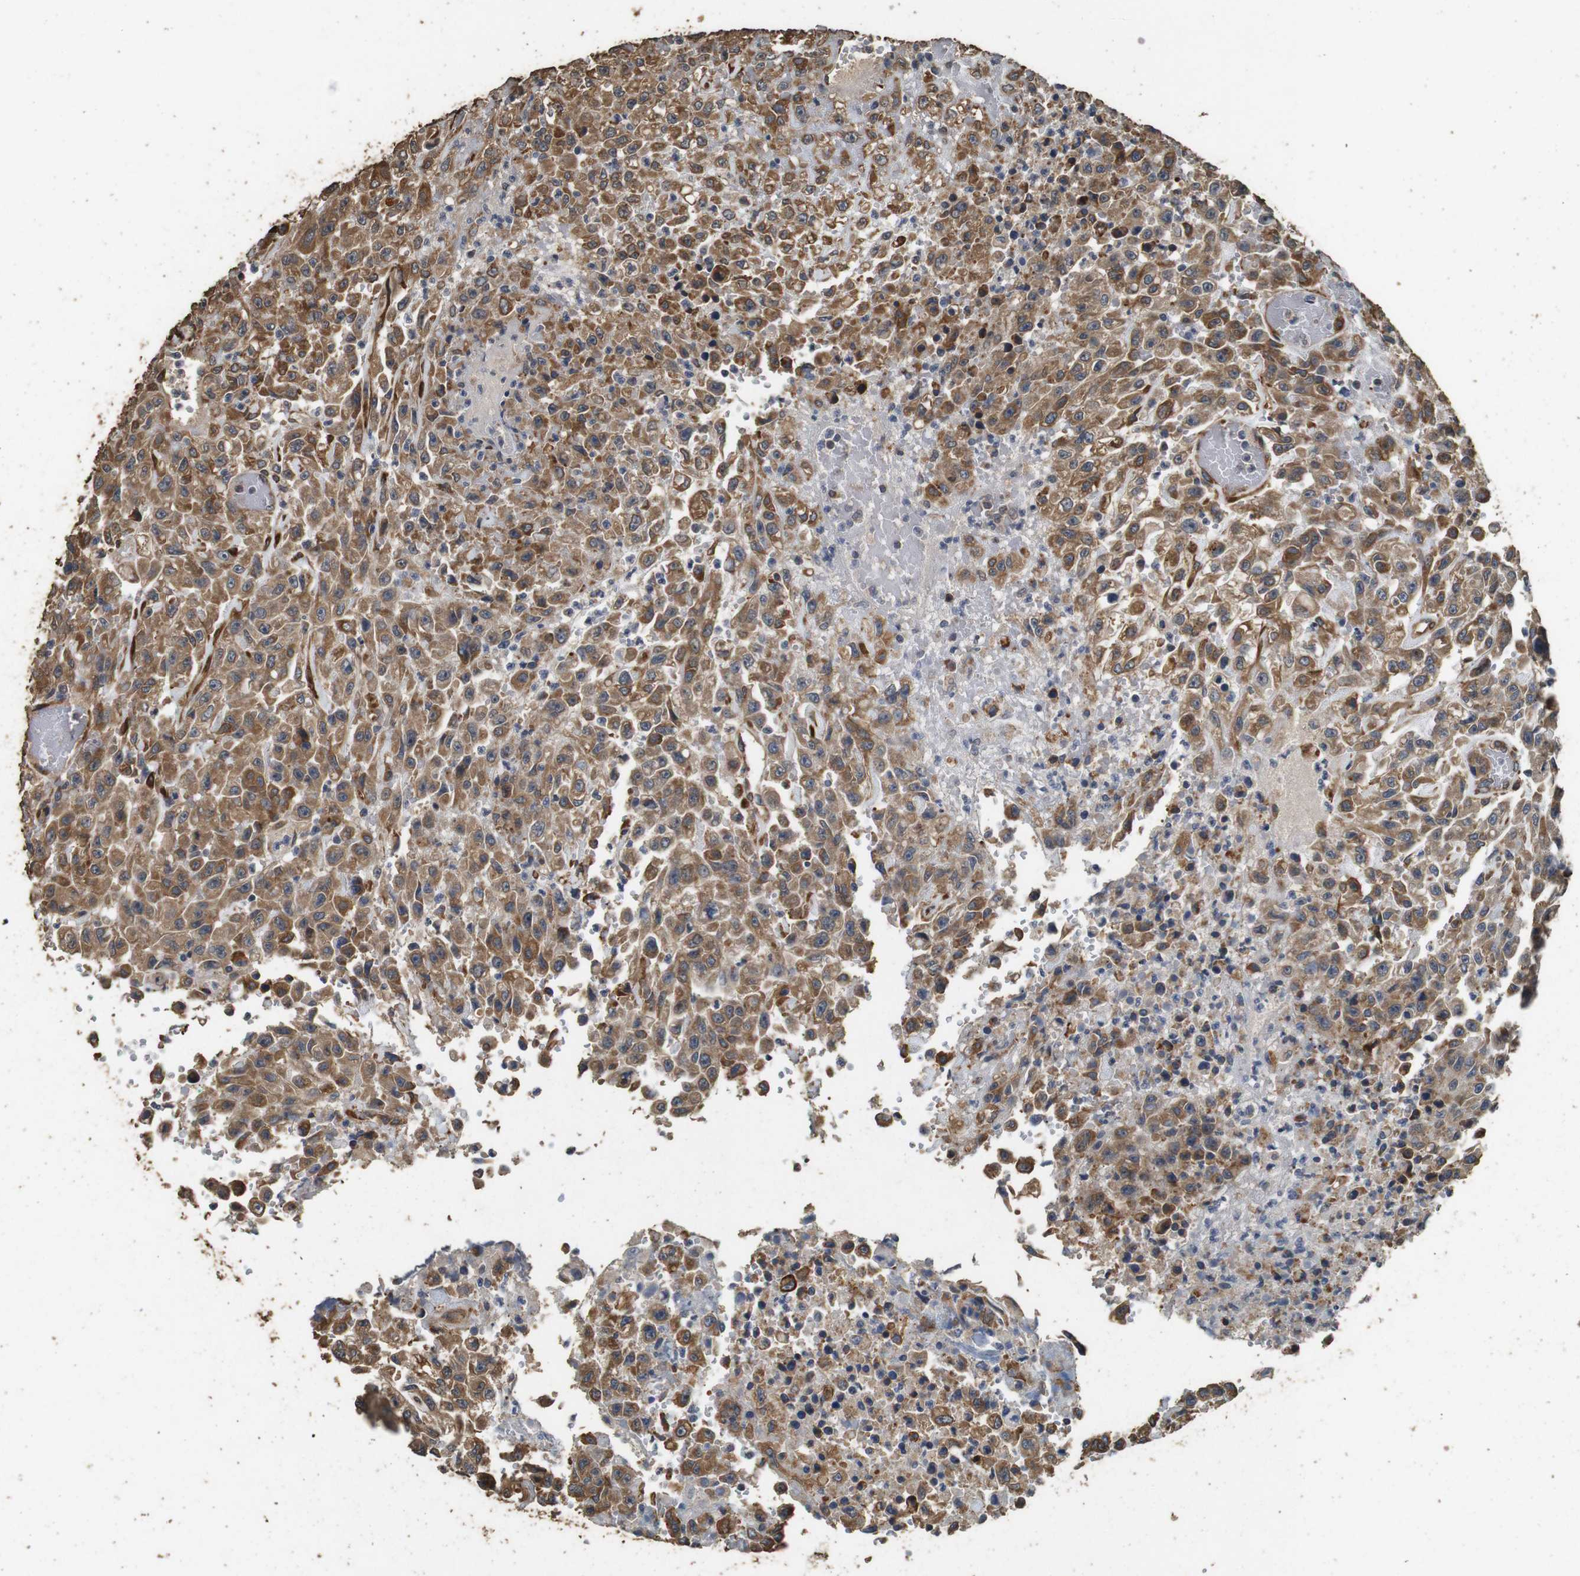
{"staining": {"intensity": "moderate", "quantity": ">75%", "location": "cytoplasmic/membranous"}, "tissue": "urothelial cancer", "cell_type": "Tumor cells", "image_type": "cancer", "snomed": [{"axis": "morphology", "description": "Urothelial carcinoma, High grade"}, {"axis": "topography", "description": "Urinary bladder"}], "caption": "High-power microscopy captured an immunohistochemistry (IHC) image of high-grade urothelial carcinoma, revealing moderate cytoplasmic/membranous expression in approximately >75% of tumor cells.", "gene": "CNPY4", "patient": {"sex": "male", "age": 46}}